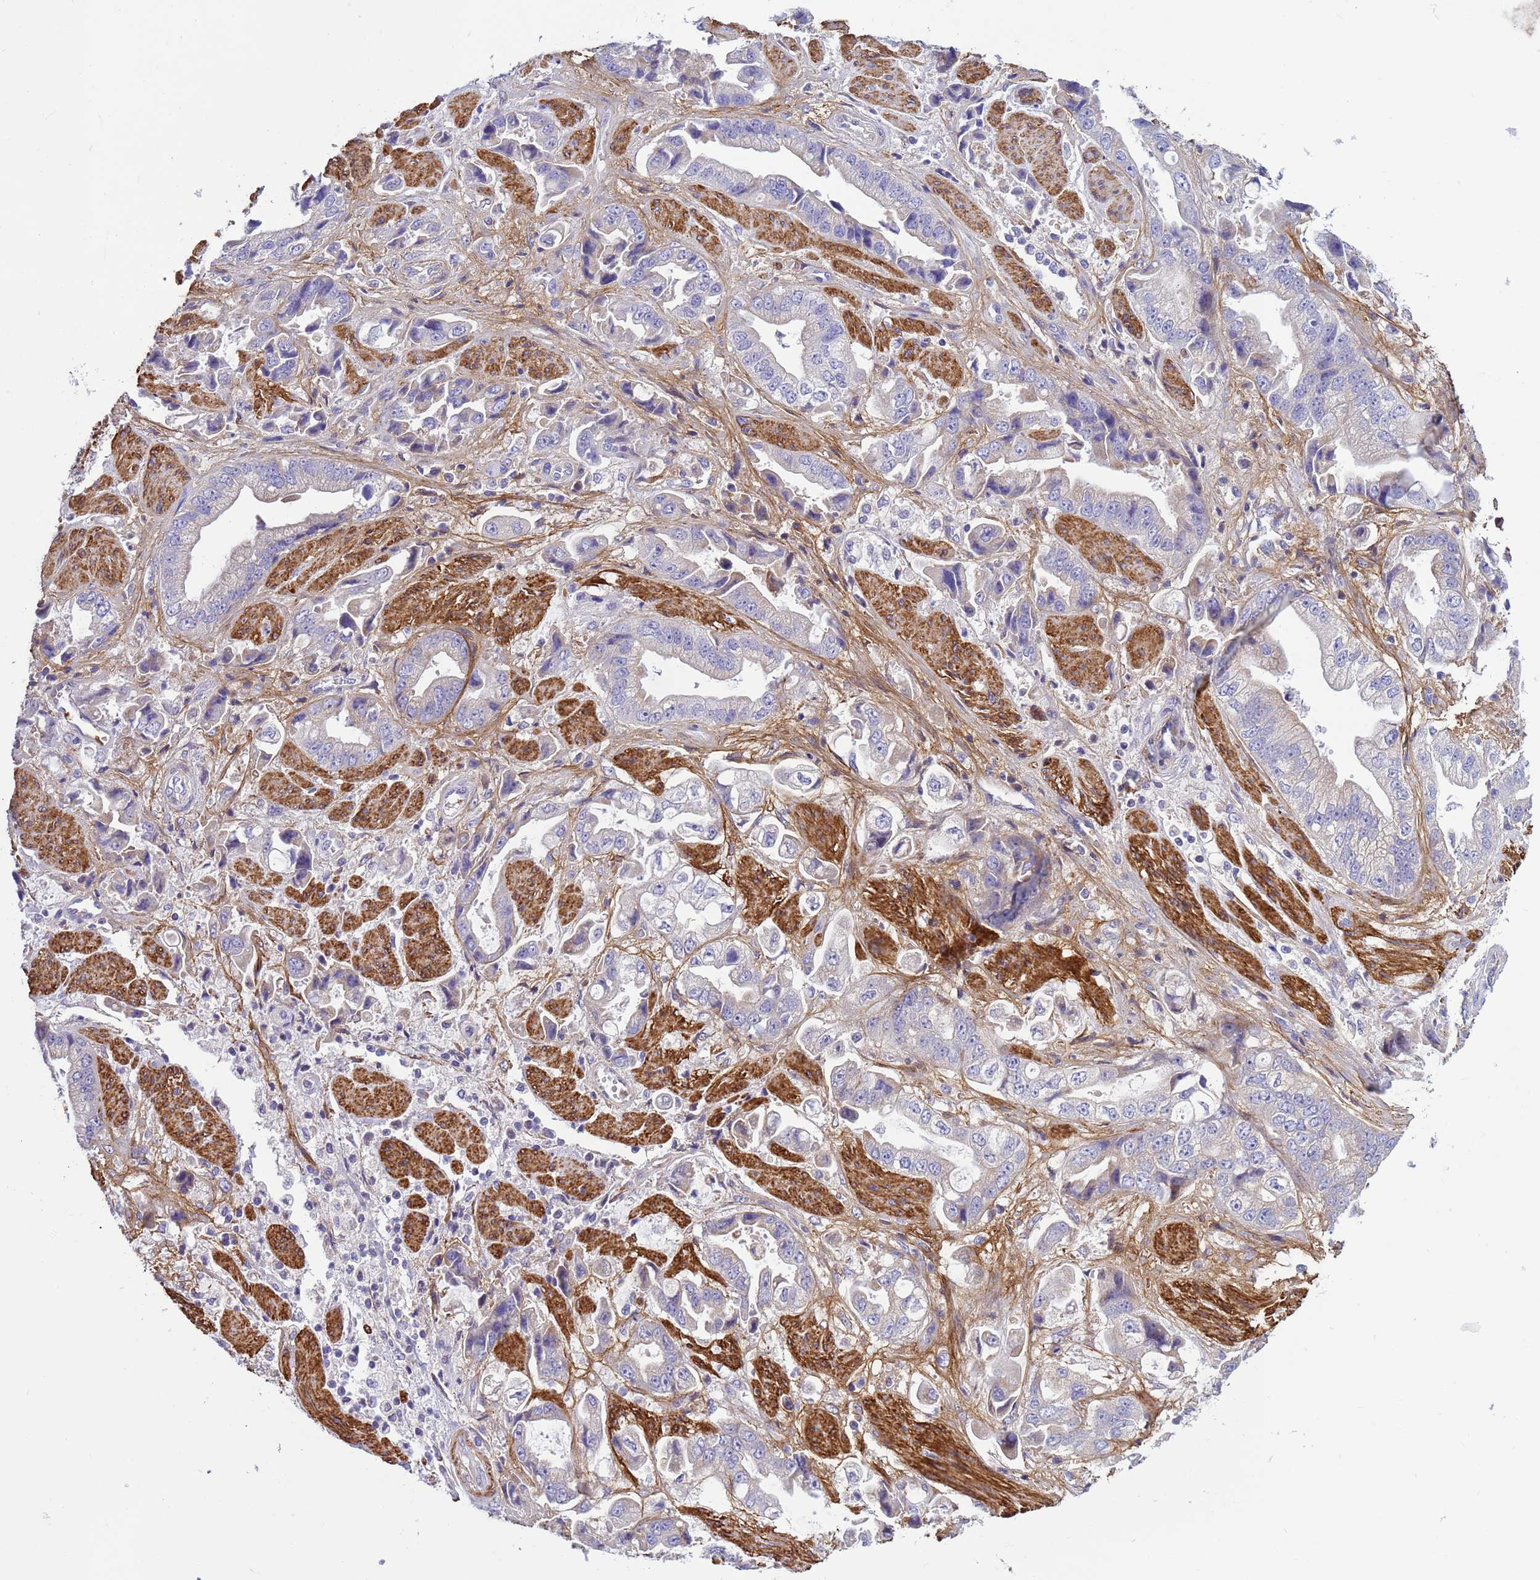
{"staining": {"intensity": "weak", "quantity": "<25%", "location": "cytoplasmic/membranous"}, "tissue": "stomach cancer", "cell_type": "Tumor cells", "image_type": "cancer", "snomed": [{"axis": "morphology", "description": "Adenocarcinoma, NOS"}, {"axis": "topography", "description": "Stomach"}], "caption": "Immunohistochemistry of stomach cancer reveals no expression in tumor cells.", "gene": "P2RX7", "patient": {"sex": "male", "age": 62}}